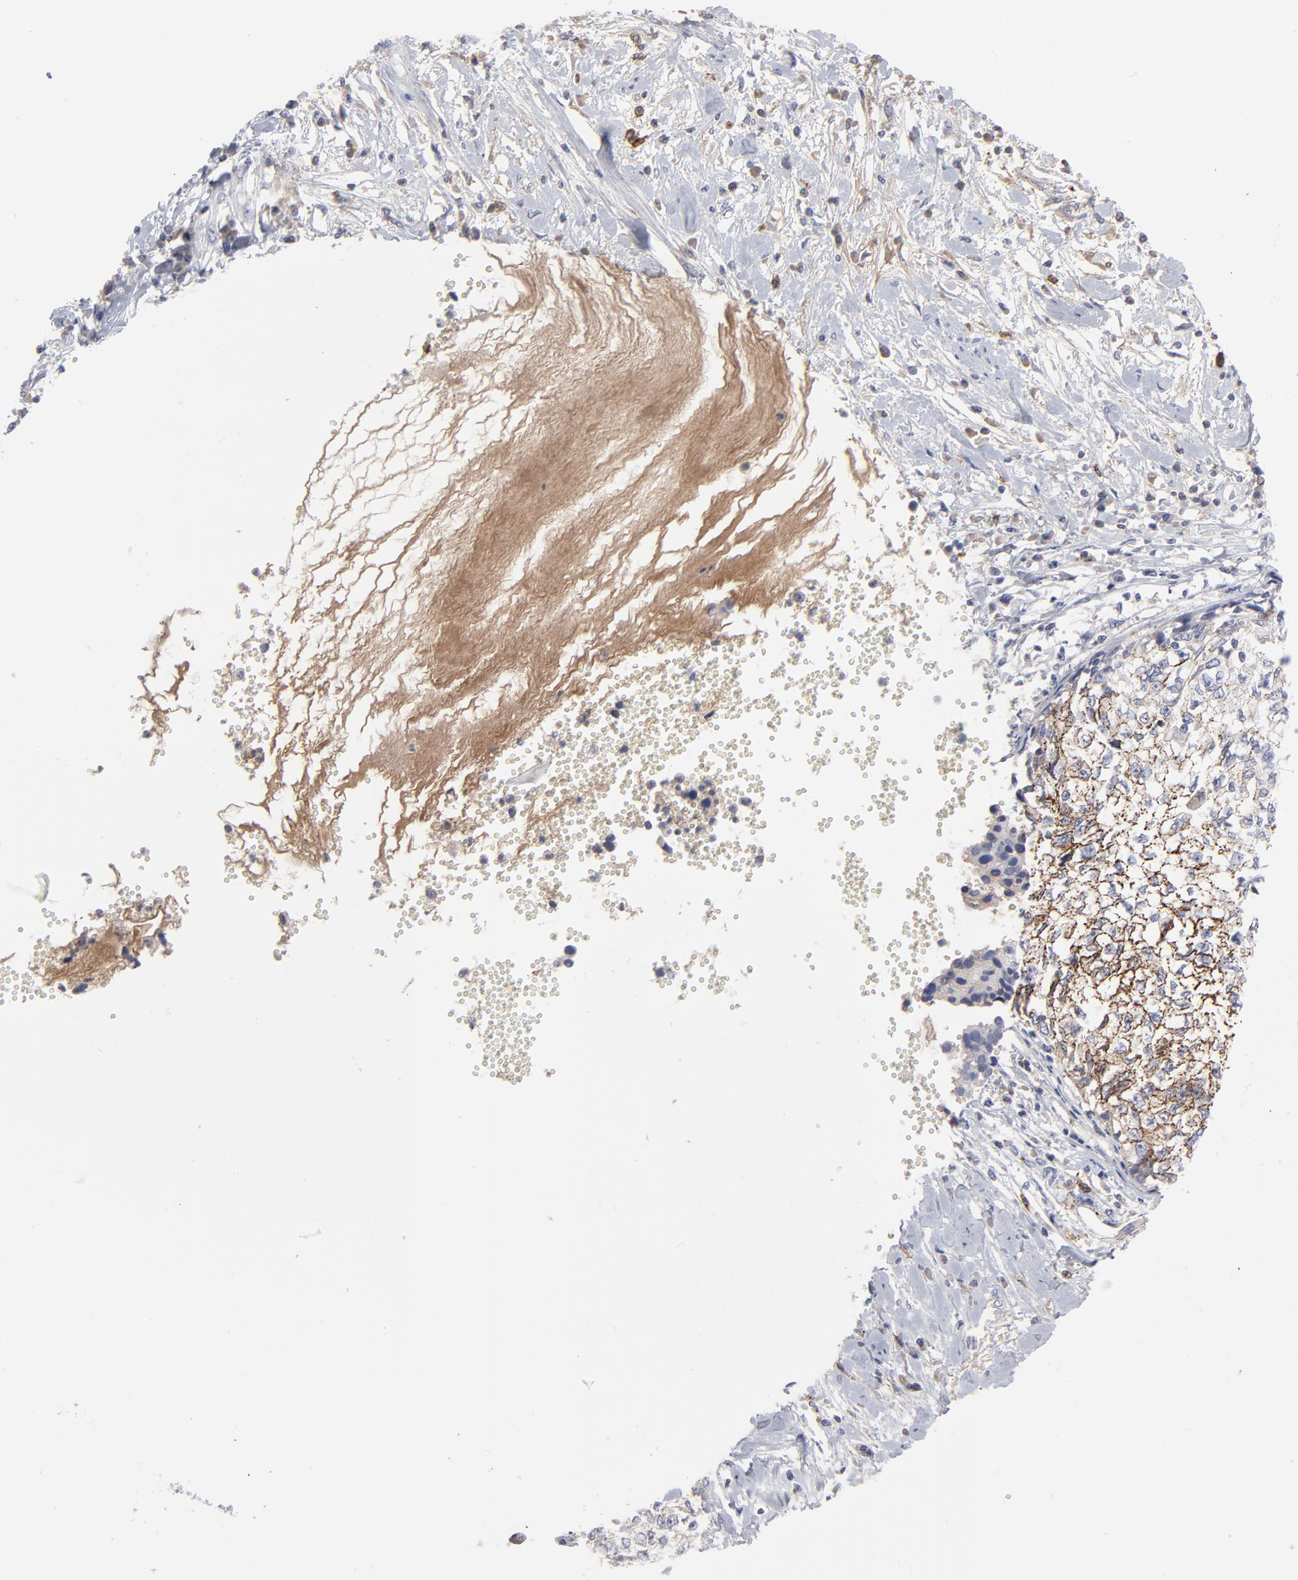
{"staining": {"intensity": "moderate", "quantity": ">75%", "location": "cytoplasmic/membranous"}, "tissue": "cervical cancer", "cell_type": "Tumor cells", "image_type": "cancer", "snomed": [{"axis": "morphology", "description": "Normal tissue, NOS"}, {"axis": "morphology", "description": "Squamous cell carcinoma, NOS"}, {"axis": "topography", "description": "Cervix"}], "caption": "Immunohistochemistry (IHC) (DAB) staining of human squamous cell carcinoma (cervical) displays moderate cytoplasmic/membranous protein staining in approximately >75% of tumor cells. The staining was performed using DAB to visualize the protein expression in brown, while the nuclei were stained in blue with hematoxylin (Magnification: 20x).", "gene": "CCR3", "patient": {"sex": "female", "age": 45}}